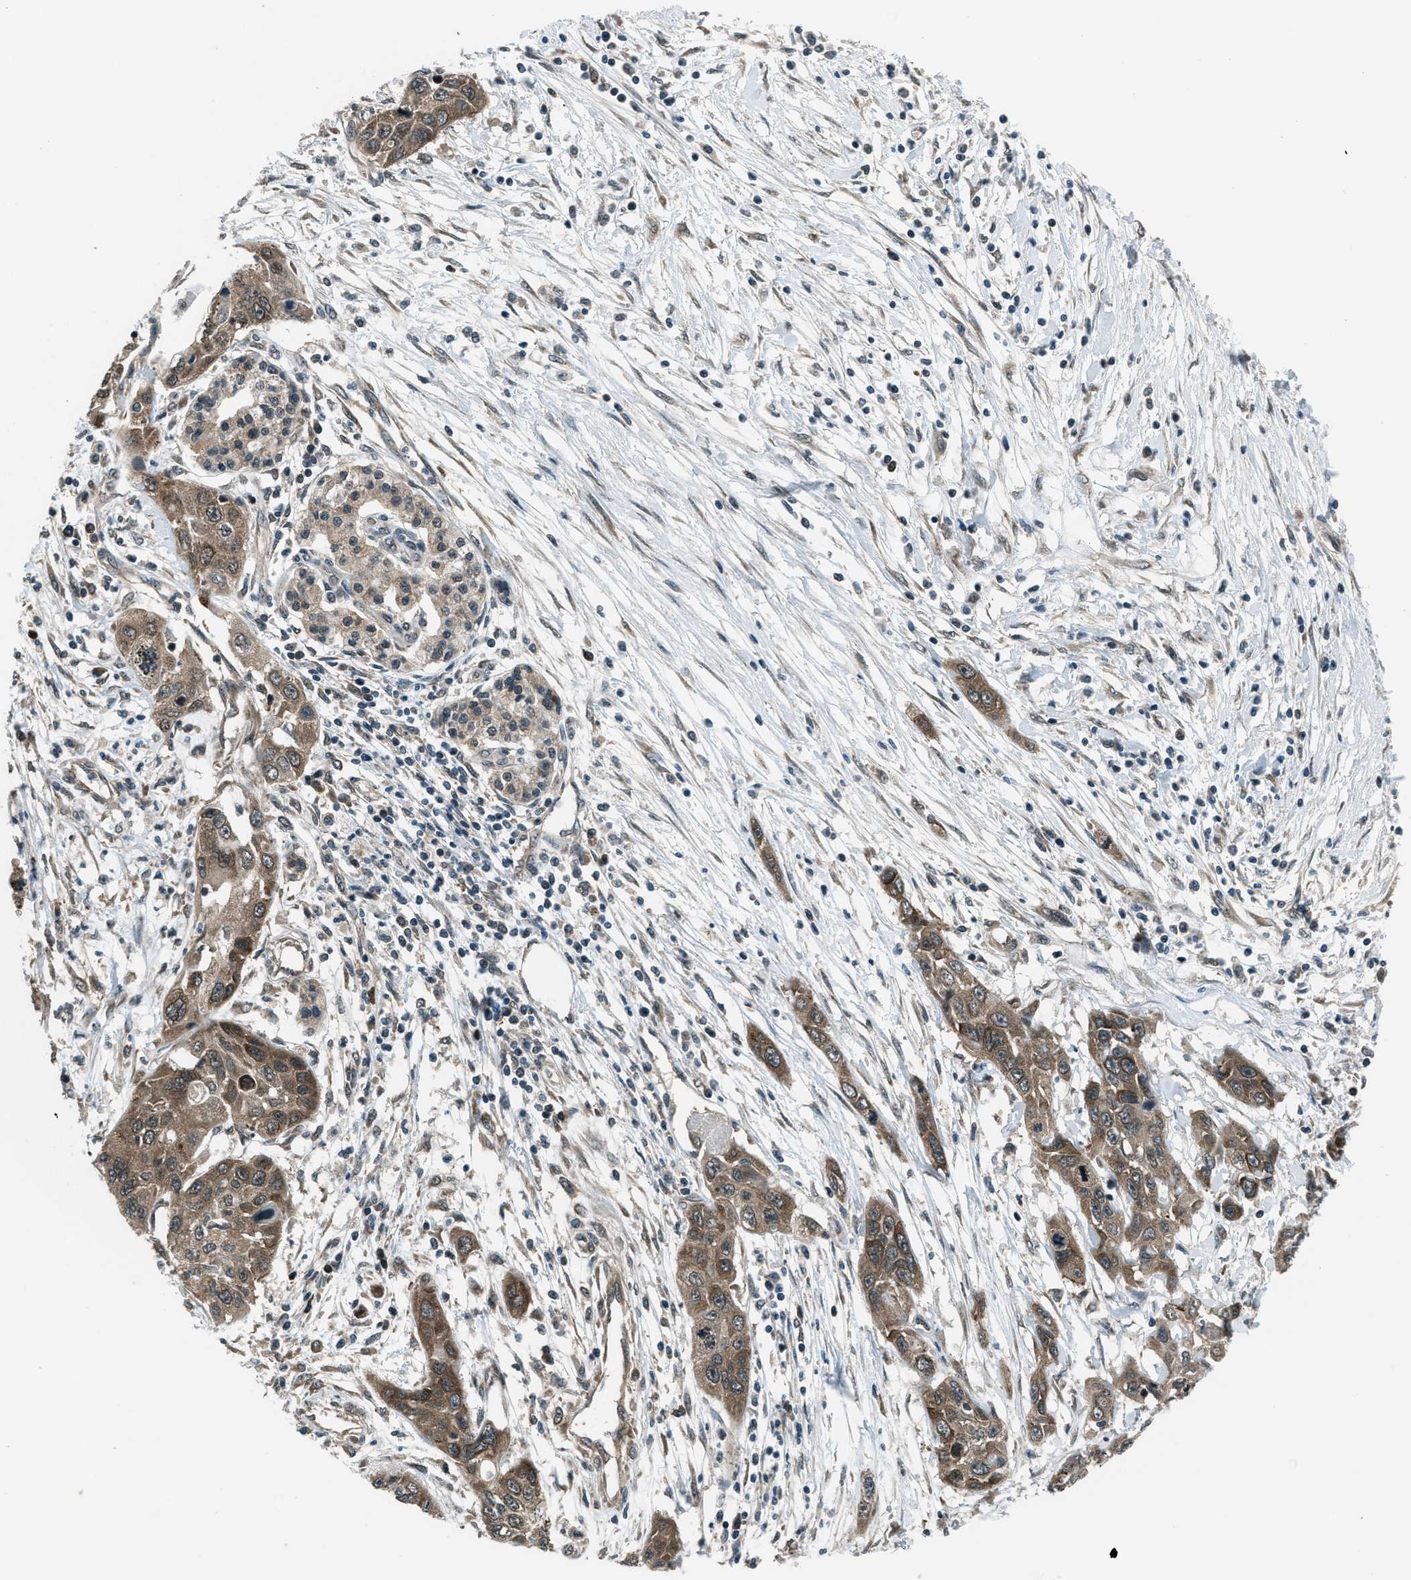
{"staining": {"intensity": "moderate", "quantity": ">75%", "location": "cytoplasmic/membranous"}, "tissue": "pancreatic cancer", "cell_type": "Tumor cells", "image_type": "cancer", "snomed": [{"axis": "morphology", "description": "Adenocarcinoma, NOS"}, {"axis": "topography", "description": "Pancreas"}], "caption": "The immunohistochemical stain highlights moderate cytoplasmic/membranous positivity in tumor cells of adenocarcinoma (pancreatic) tissue. The staining was performed using DAB (3,3'-diaminobenzidine) to visualize the protein expression in brown, while the nuclei were stained in blue with hematoxylin (Magnification: 20x).", "gene": "ASAP2", "patient": {"sex": "female", "age": 70}}